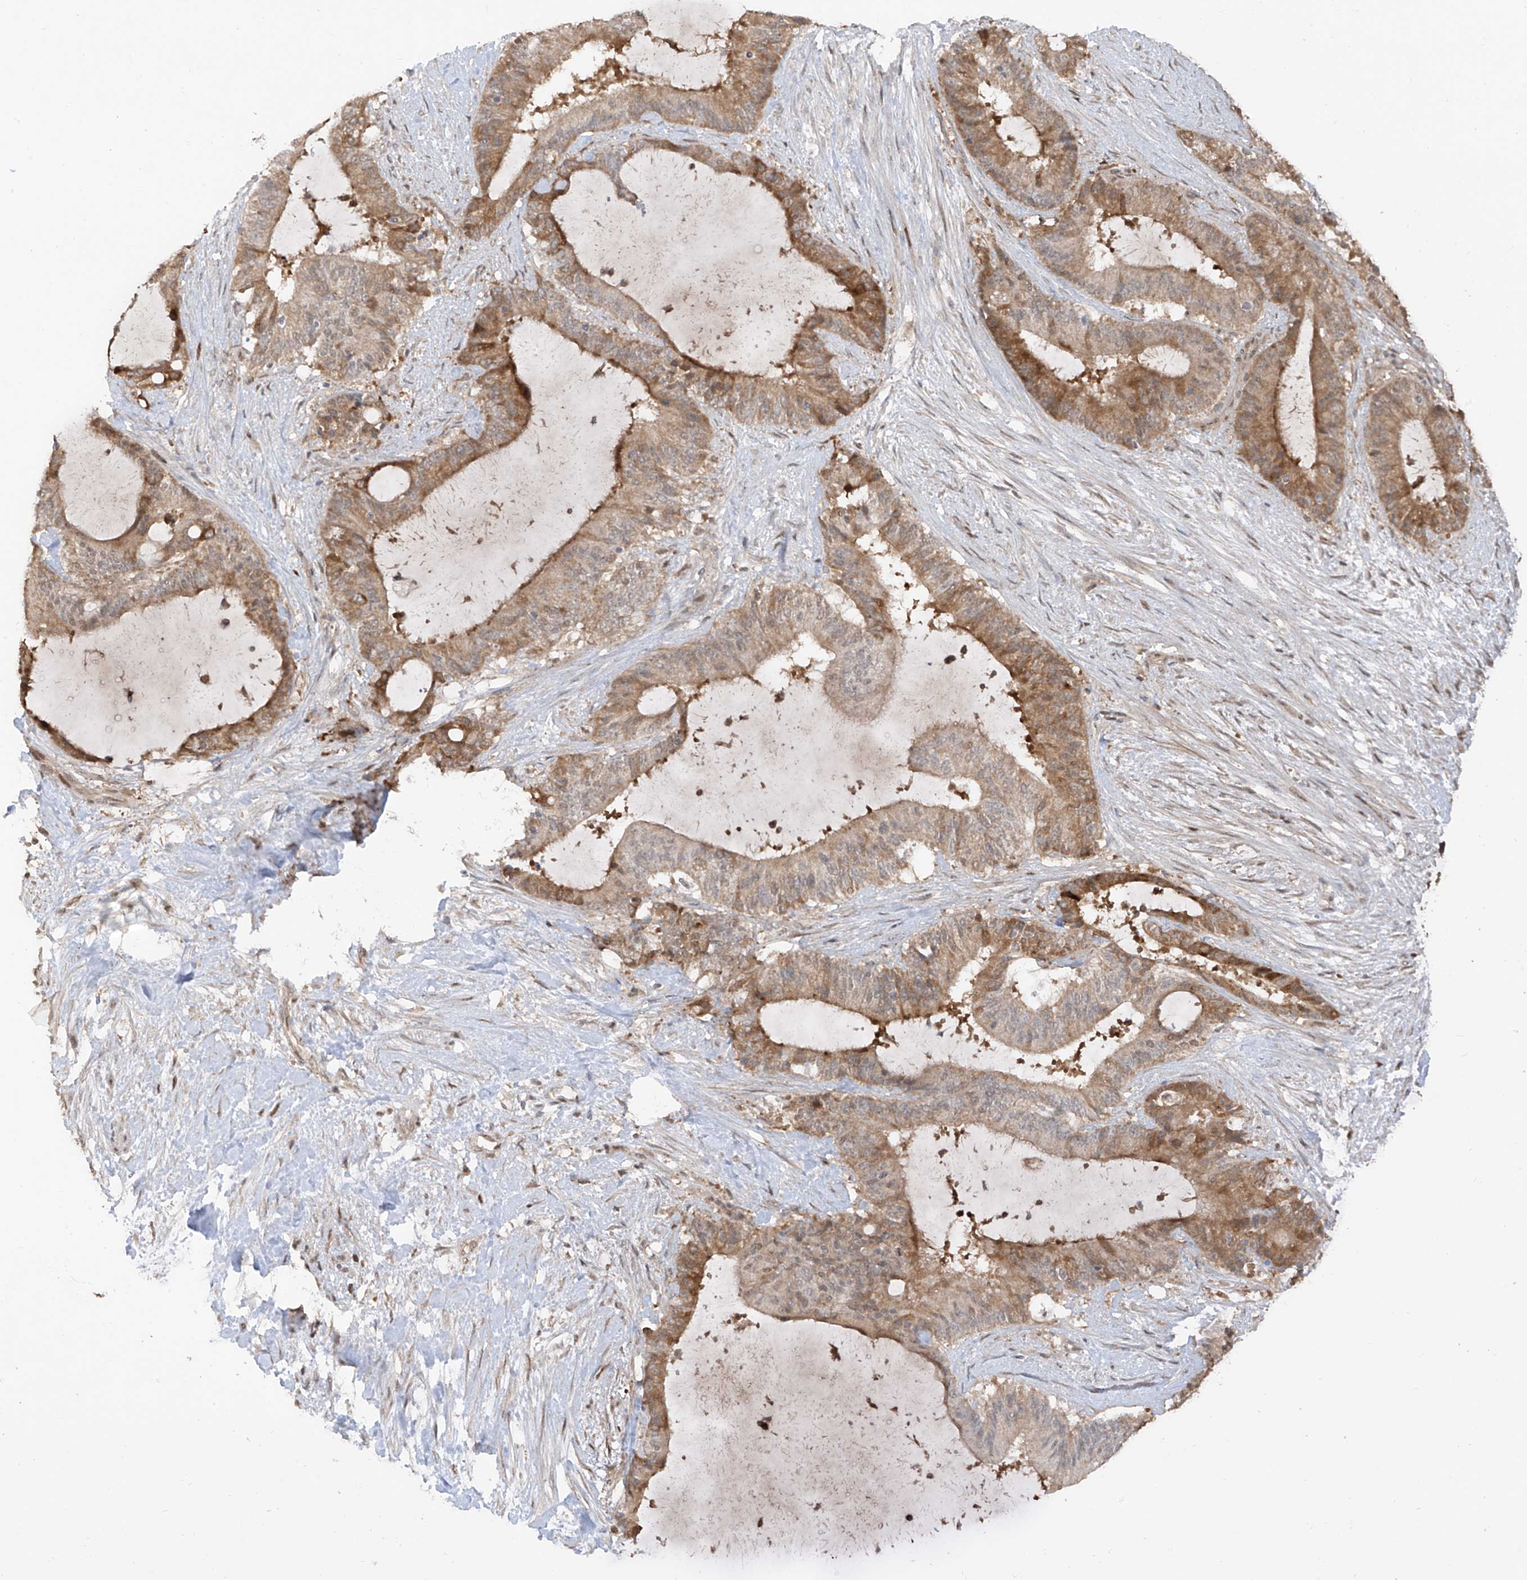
{"staining": {"intensity": "moderate", "quantity": "25%-75%", "location": "cytoplasmic/membranous"}, "tissue": "liver cancer", "cell_type": "Tumor cells", "image_type": "cancer", "snomed": [{"axis": "morphology", "description": "Normal tissue, NOS"}, {"axis": "morphology", "description": "Cholangiocarcinoma"}, {"axis": "topography", "description": "Liver"}, {"axis": "topography", "description": "Peripheral nerve tissue"}], "caption": "The immunohistochemical stain highlights moderate cytoplasmic/membranous staining in tumor cells of cholangiocarcinoma (liver) tissue. (DAB (3,3'-diaminobenzidine) IHC with brightfield microscopy, high magnification).", "gene": "COLGALT2", "patient": {"sex": "female", "age": 73}}